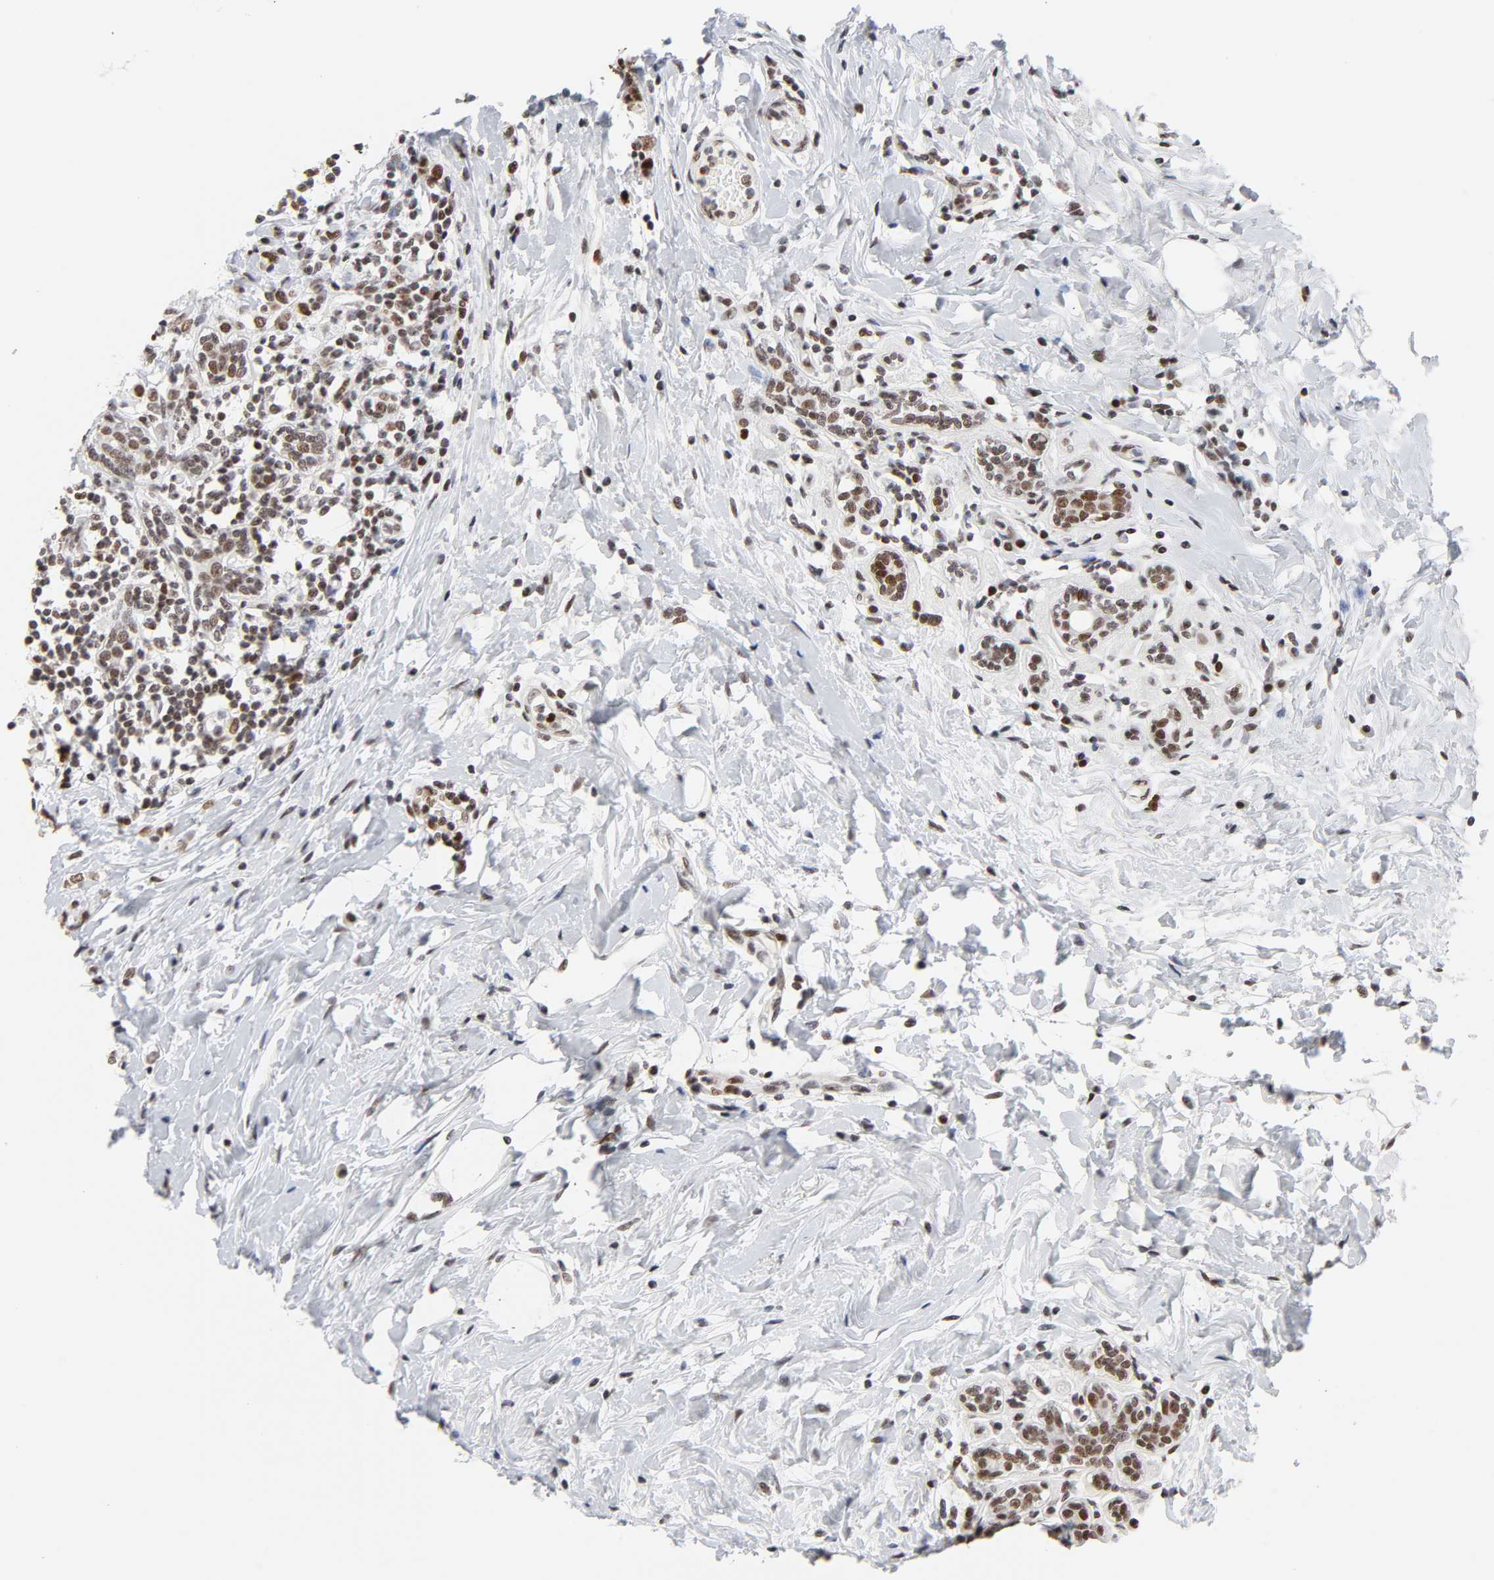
{"staining": {"intensity": "strong", "quantity": "25%-75%", "location": "nuclear"}, "tissue": "breast cancer", "cell_type": "Tumor cells", "image_type": "cancer", "snomed": [{"axis": "morphology", "description": "Normal tissue, NOS"}, {"axis": "morphology", "description": "Lobular carcinoma"}, {"axis": "topography", "description": "Breast"}], "caption": "This image exhibits breast cancer stained with immunohistochemistry (IHC) to label a protein in brown. The nuclear of tumor cells show strong positivity for the protein. Nuclei are counter-stained blue.", "gene": "RFC4", "patient": {"sex": "female", "age": 47}}